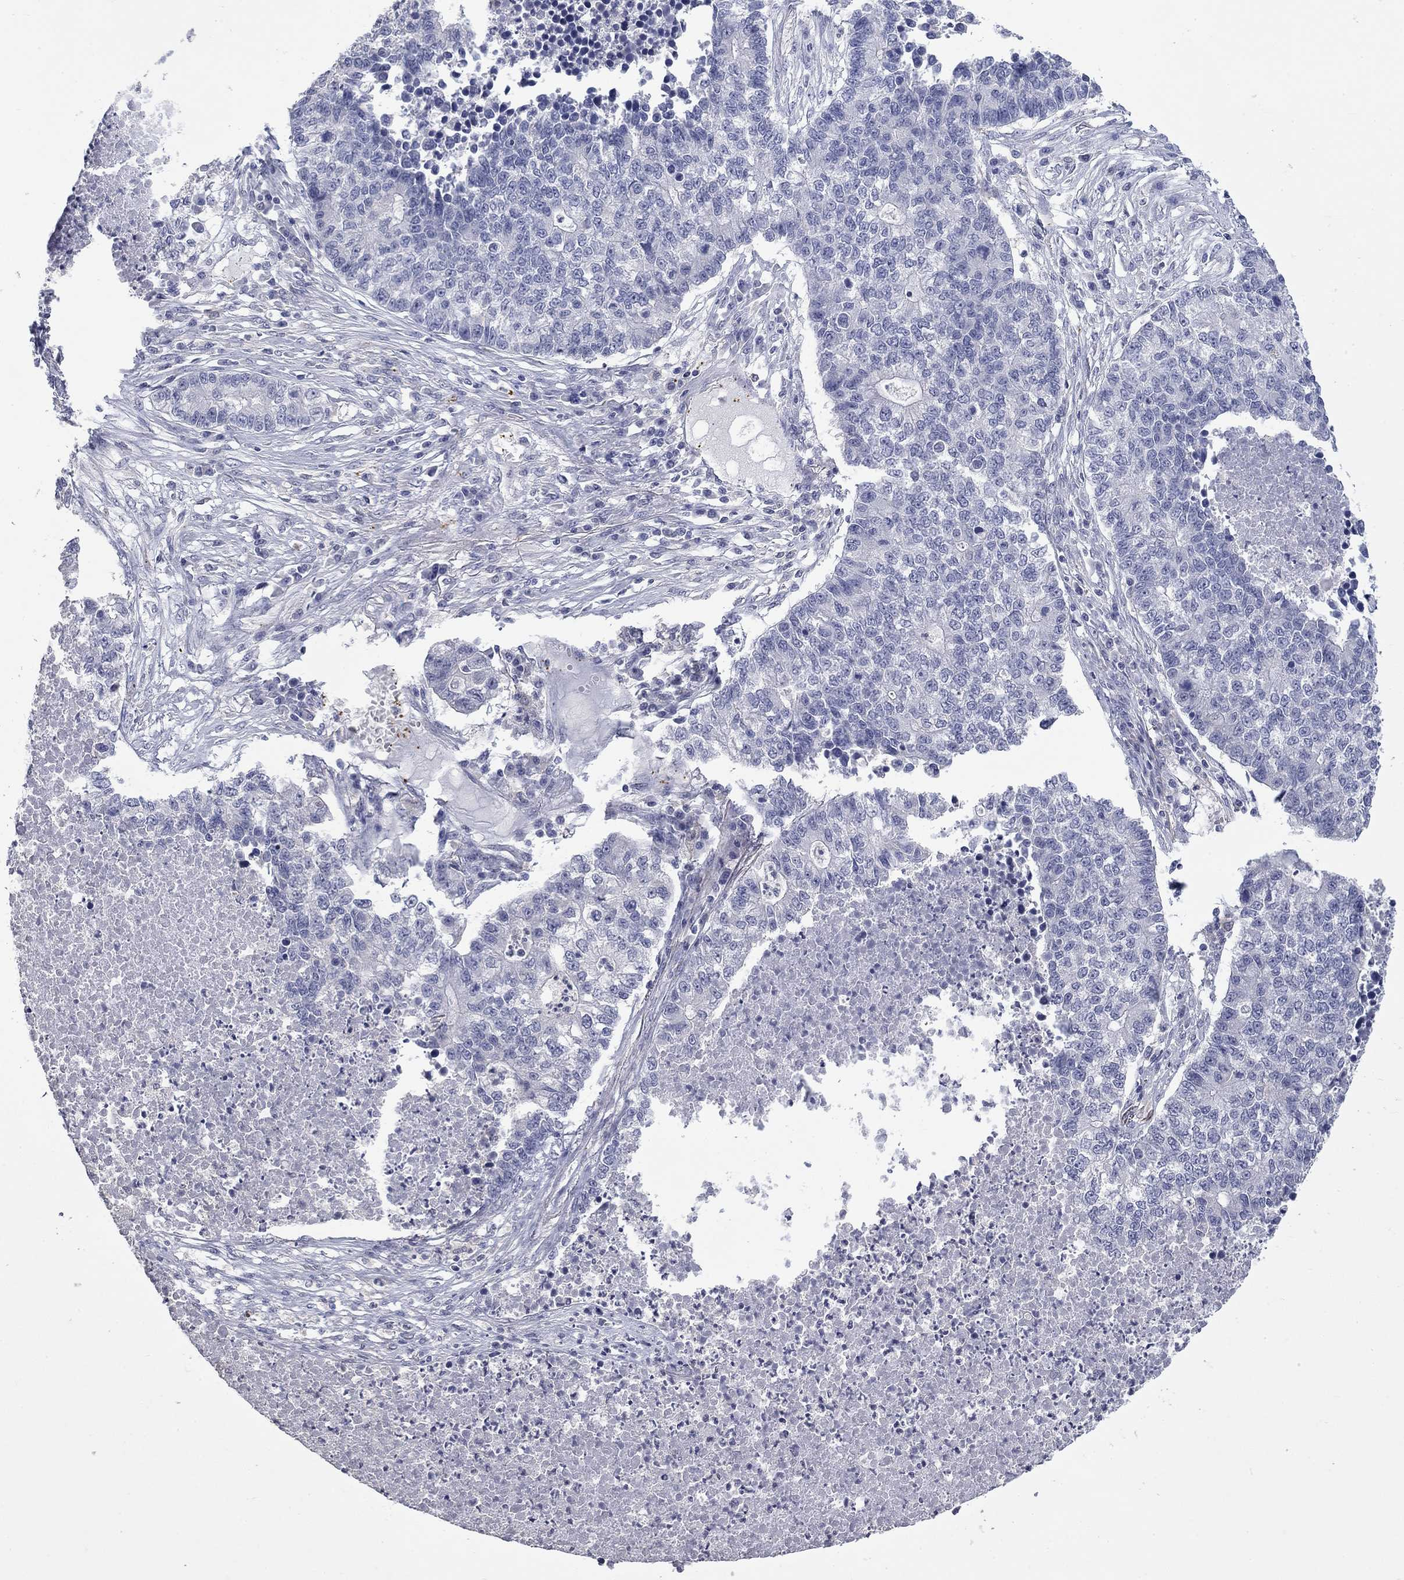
{"staining": {"intensity": "negative", "quantity": "none", "location": "none"}, "tissue": "lung cancer", "cell_type": "Tumor cells", "image_type": "cancer", "snomed": [{"axis": "morphology", "description": "Adenocarcinoma, NOS"}, {"axis": "topography", "description": "Lung"}], "caption": "Lung adenocarcinoma was stained to show a protein in brown. There is no significant staining in tumor cells.", "gene": "PLEK", "patient": {"sex": "male", "age": 57}}